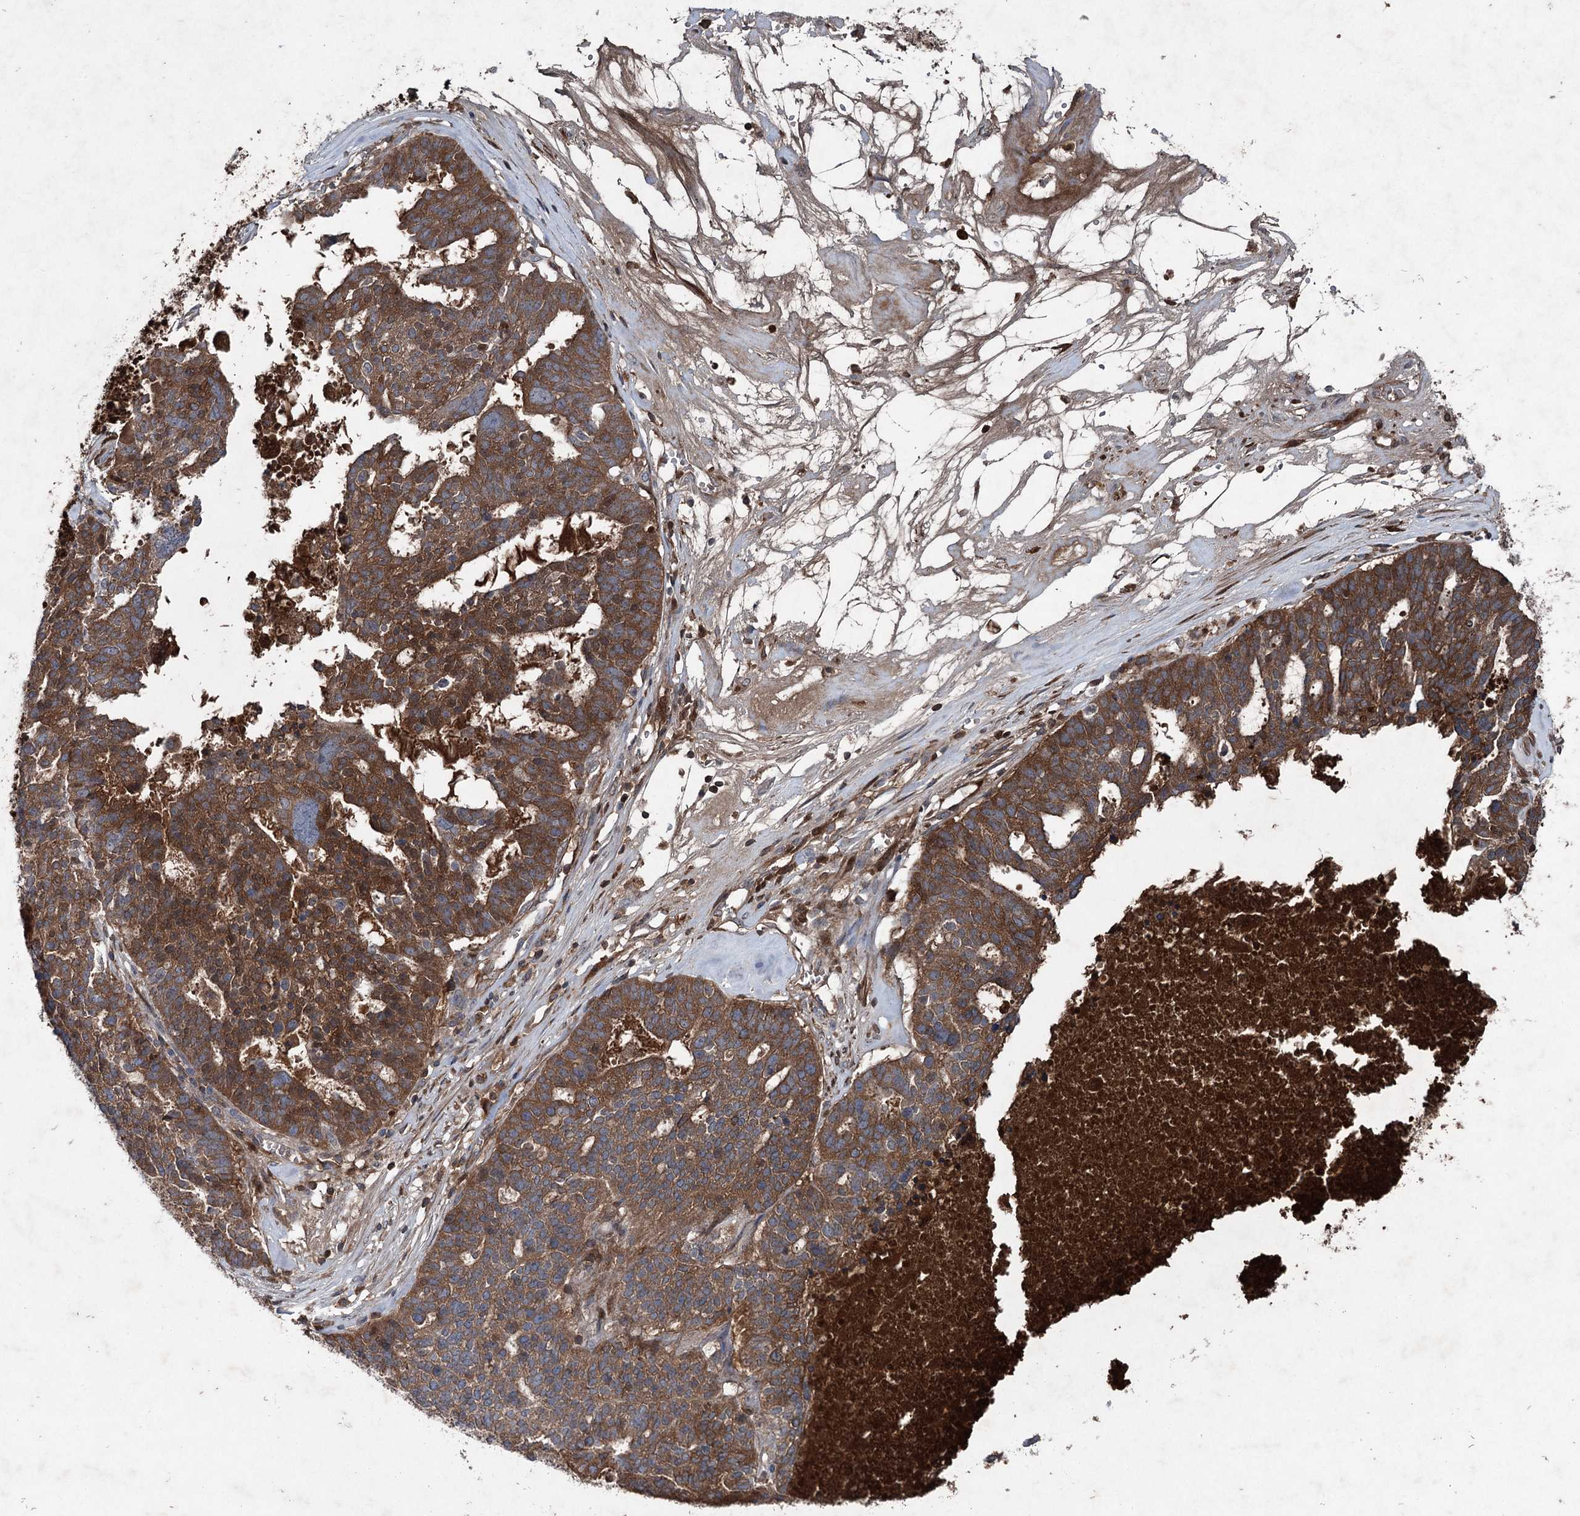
{"staining": {"intensity": "moderate", "quantity": ">75%", "location": "cytoplasmic/membranous"}, "tissue": "ovarian cancer", "cell_type": "Tumor cells", "image_type": "cancer", "snomed": [{"axis": "morphology", "description": "Cystadenocarcinoma, serous, NOS"}, {"axis": "topography", "description": "Ovary"}], "caption": "Immunohistochemistry of serous cystadenocarcinoma (ovarian) shows medium levels of moderate cytoplasmic/membranous positivity in about >75% of tumor cells. (Brightfield microscopy of DAB IHC at high magnification).", "gene": "PGLYRP2", "patient": {"sex": "female", "age": 59}}